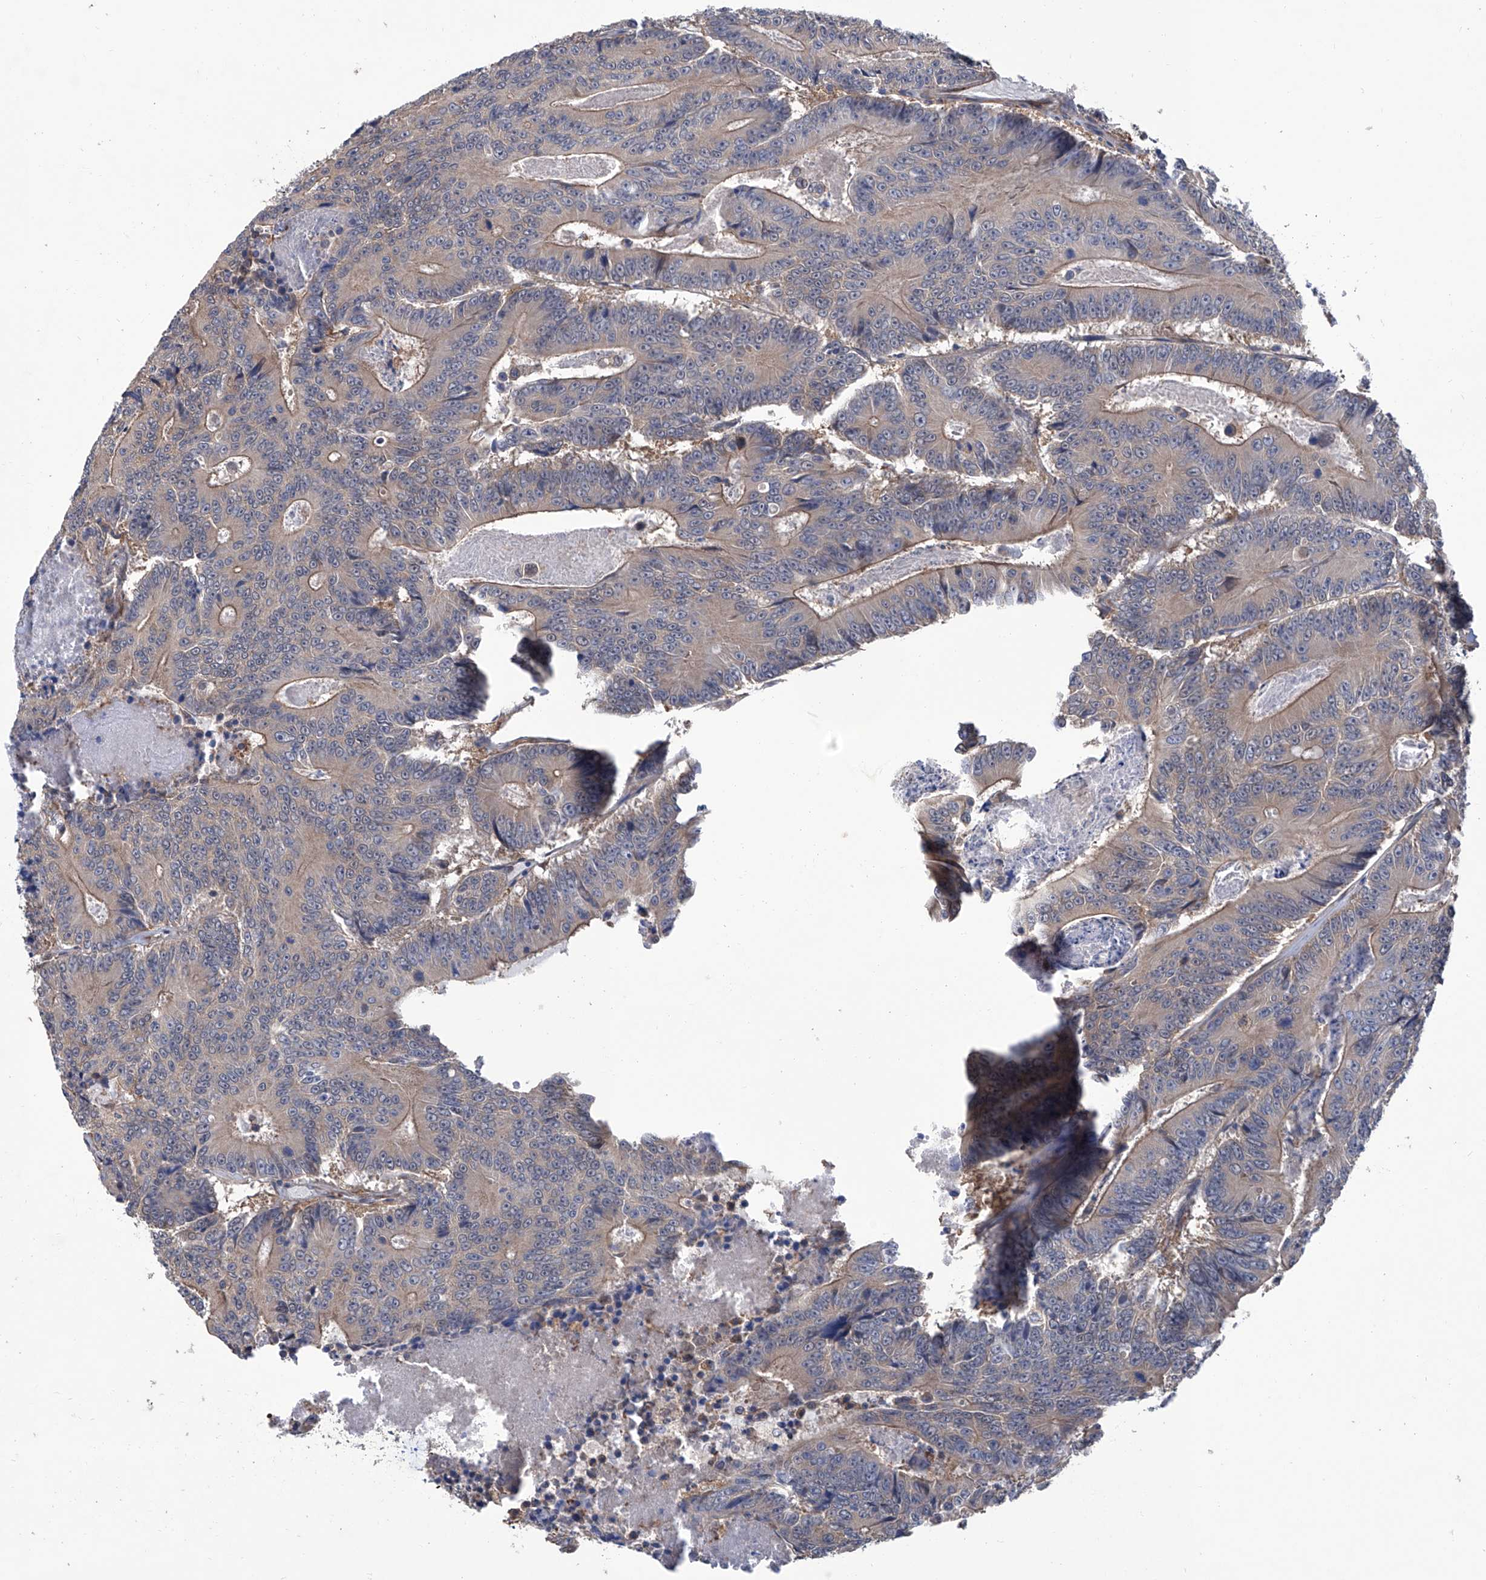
{"staining": {"intensity": "weak", "quantity": "25%-75%", "location": "cytoplasmic/membranous"}, "tissue": "colorectal cancer", "cell_type": "Tumor cells", "image_type": "cancer", "snomed": [{"axis": "morphology", "description": "Adenocarcinoma, NOS"}, {"axis": "topography", "description": "Colon"}], "caption": "Immunohistochemistry of colorectal adenocarcinoma demonstrates low levels of weak cytoplasmic/membranous positivity in approximately 25%-75% of tumor cells.", "gene": "SMS", "patient": {"sex": "male", "age": 83}}